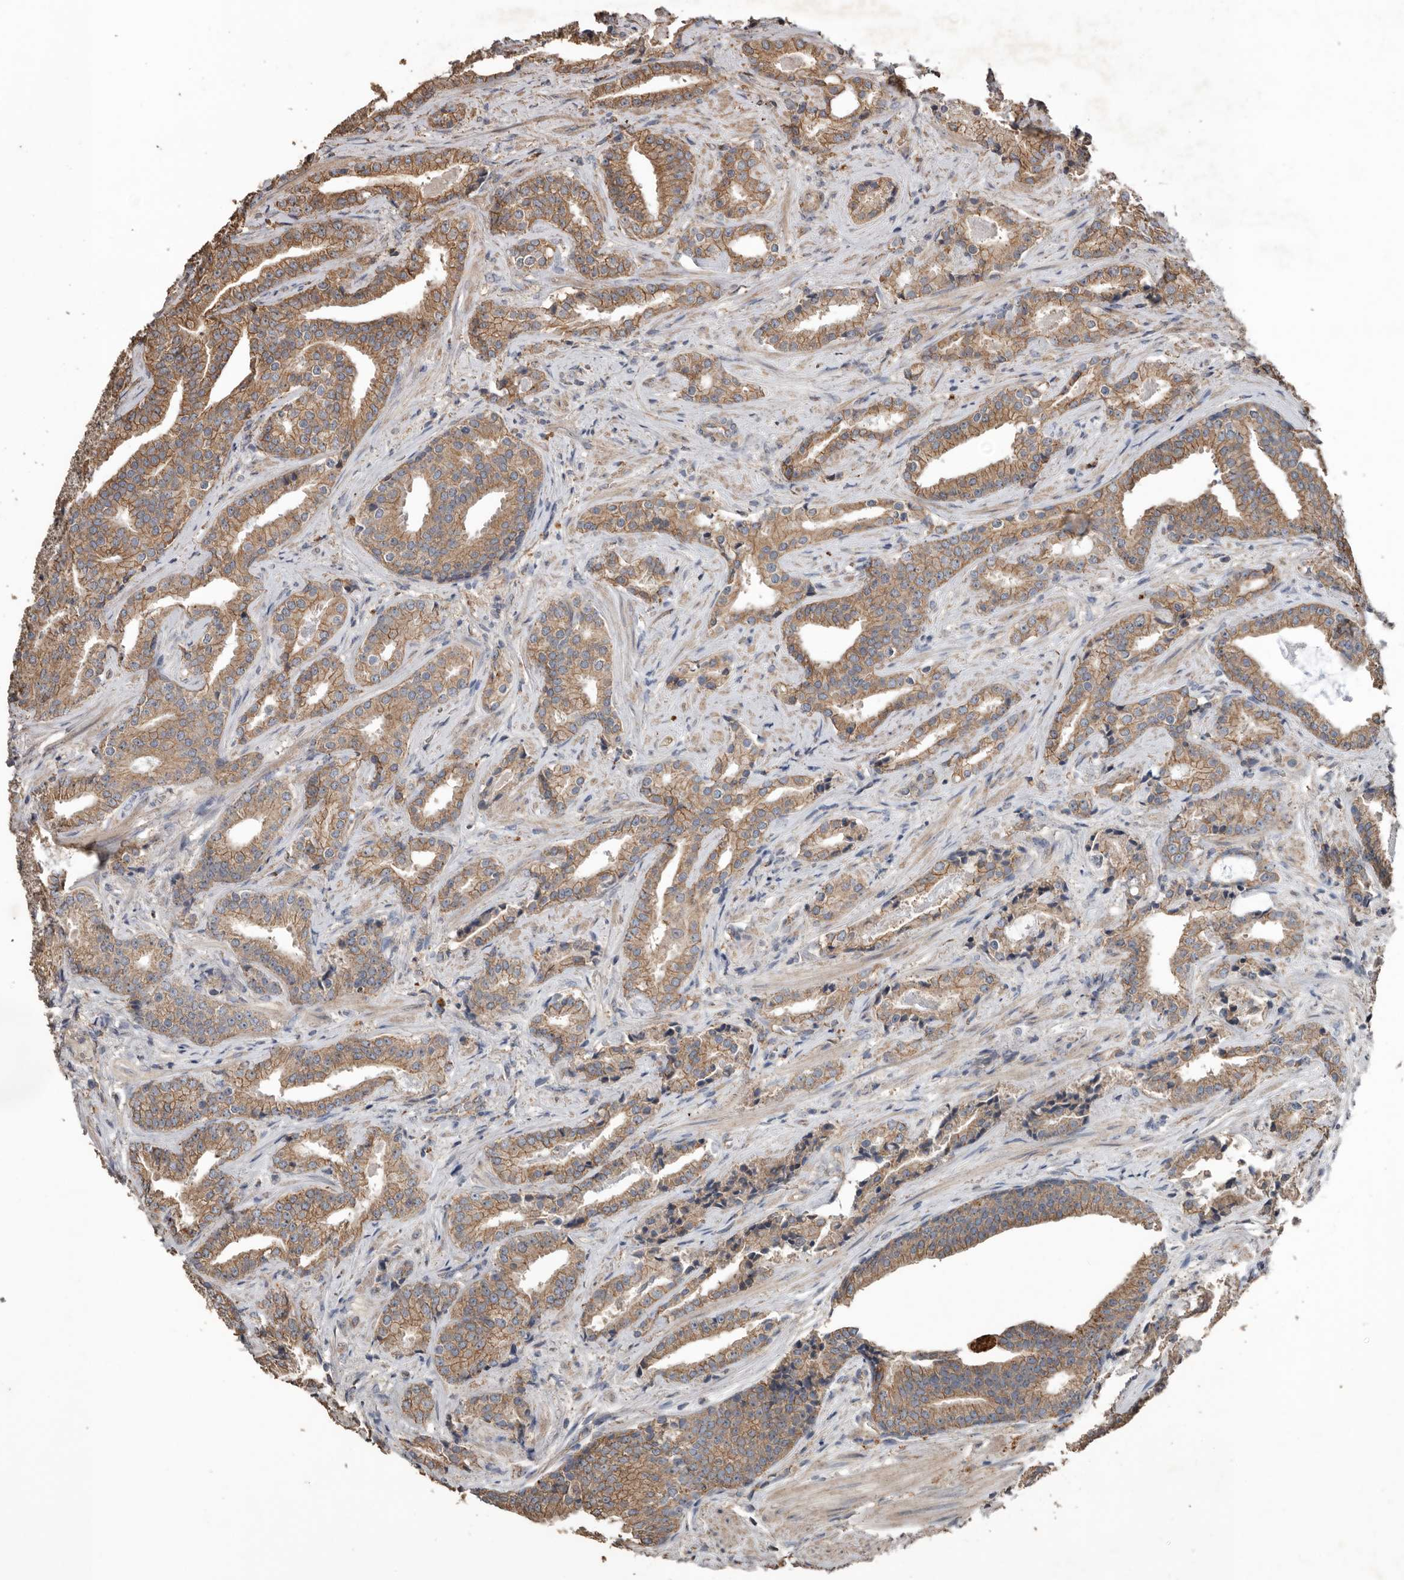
{"staining": {"intensity": "moderate", "quantity": ">75%", "location": "cytoplasmic/membranous"}, "tissue": "prostate cancer", "cell_type": "Tumor cells", "image_type": "cancer", "snomed": [{"axis": "morphology", "description": "Adenocarcinoma, Low grade"}, {"axis": "topography", "description": "Prostate"}], "caption": "Immunohistochemistry (IHC) photomicrograph of neoplastic tissue: human prostate cancer stained using immunohistochemistry (IHC) displays medium levels of moderate protein expression localized specifically in the cytoplasmic/membranous of tumor cells, appearing as a cytoplasmic/membranous brown color.", "gene": "HYAL4", "patient": {"sex": "male", "age": 67}}